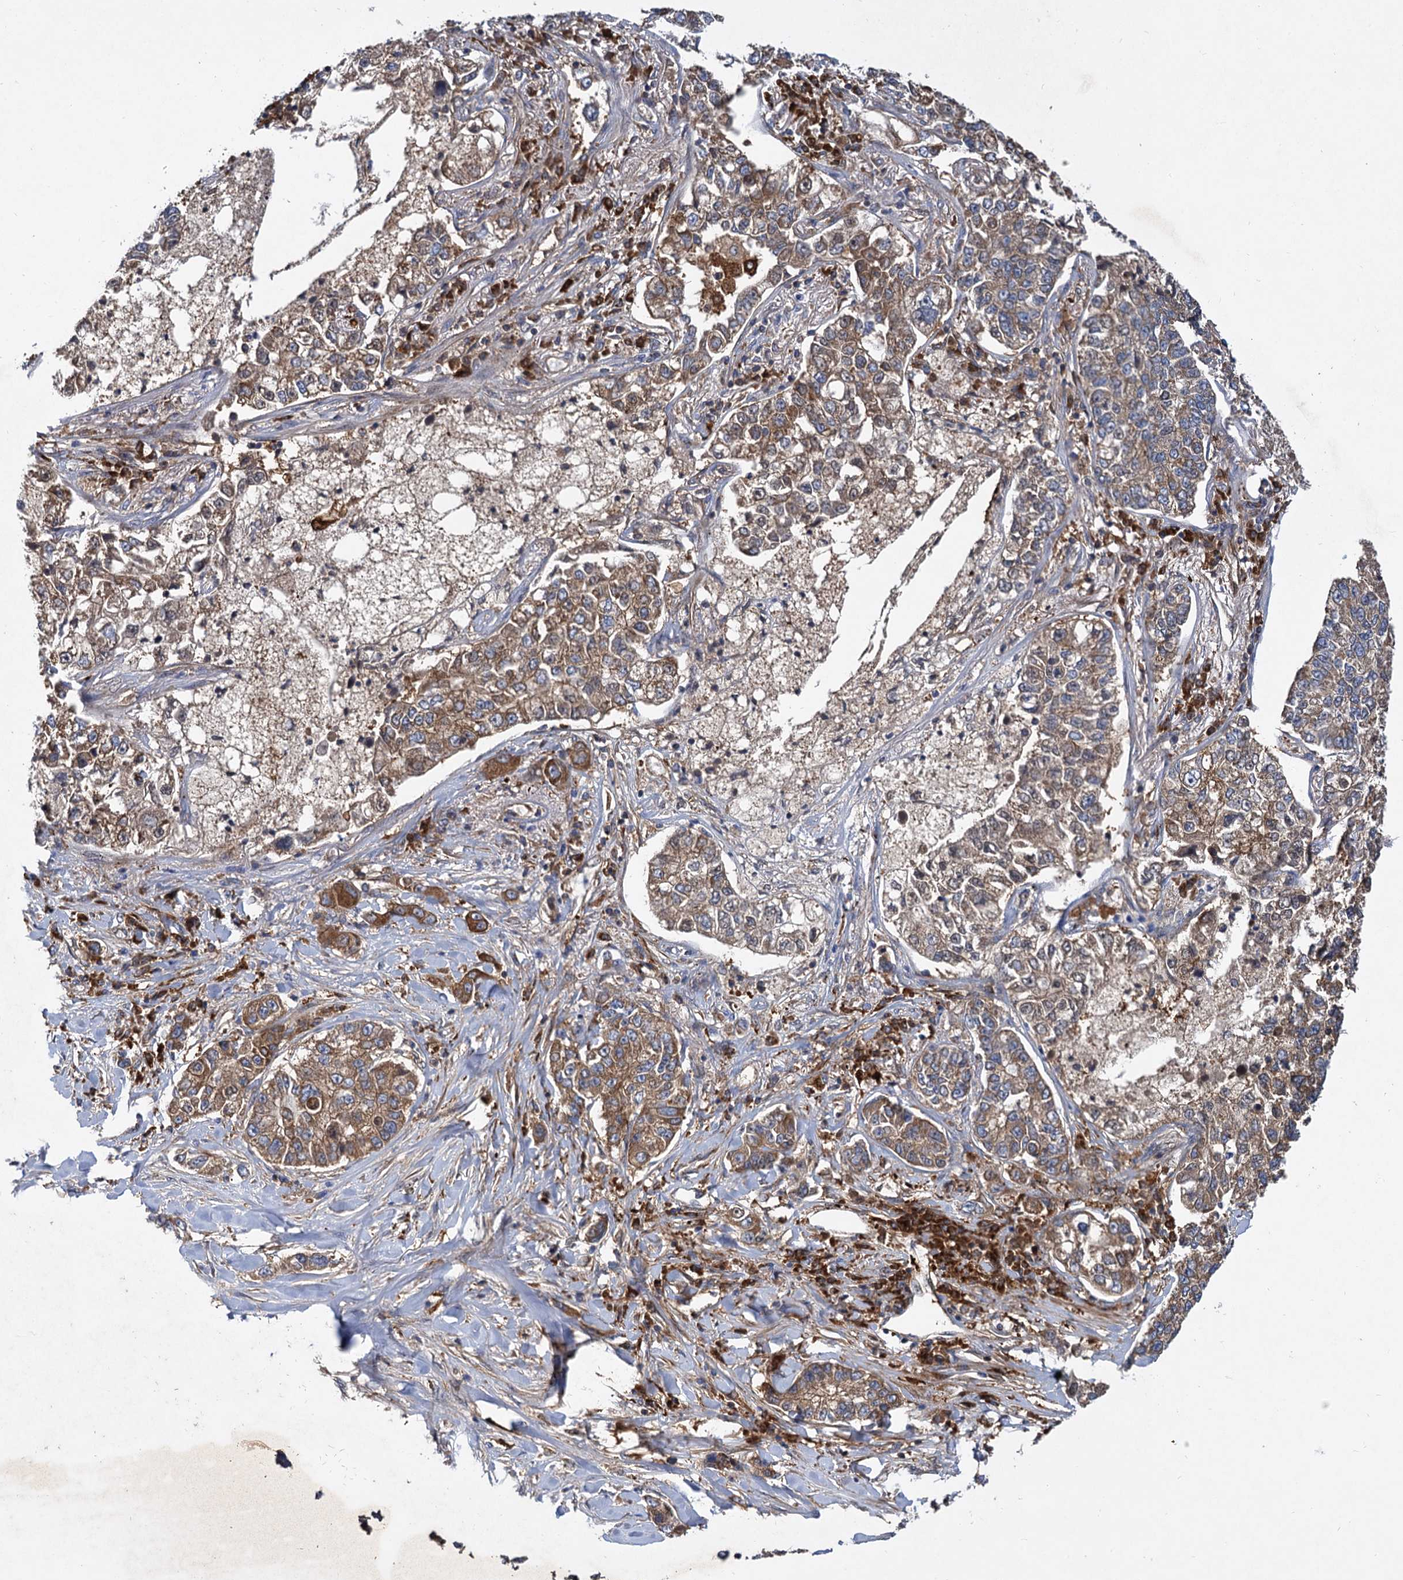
{"staining": {"intensity": "moderate", "quantity": ">75%", "location": "cytoplasmic/membranous"}, "tissue": "lung cancer", "cell_type": "Tumor cells", "image_type": "cancer", "snomed": [{"axis": "morphology", "description": "Adenocarcinoma, NOS"}, {"axis": "topography", "description": "Lung"}], "caption": "Human lung cancer (adenocarcinoma) stained for a protein (brown) reveals moderate cytoplasmic/membranous positive staining in approximately >75% of tumor cells.", "gene": "ALKBH7", "patient": {"sex": "male", "age": 49}}